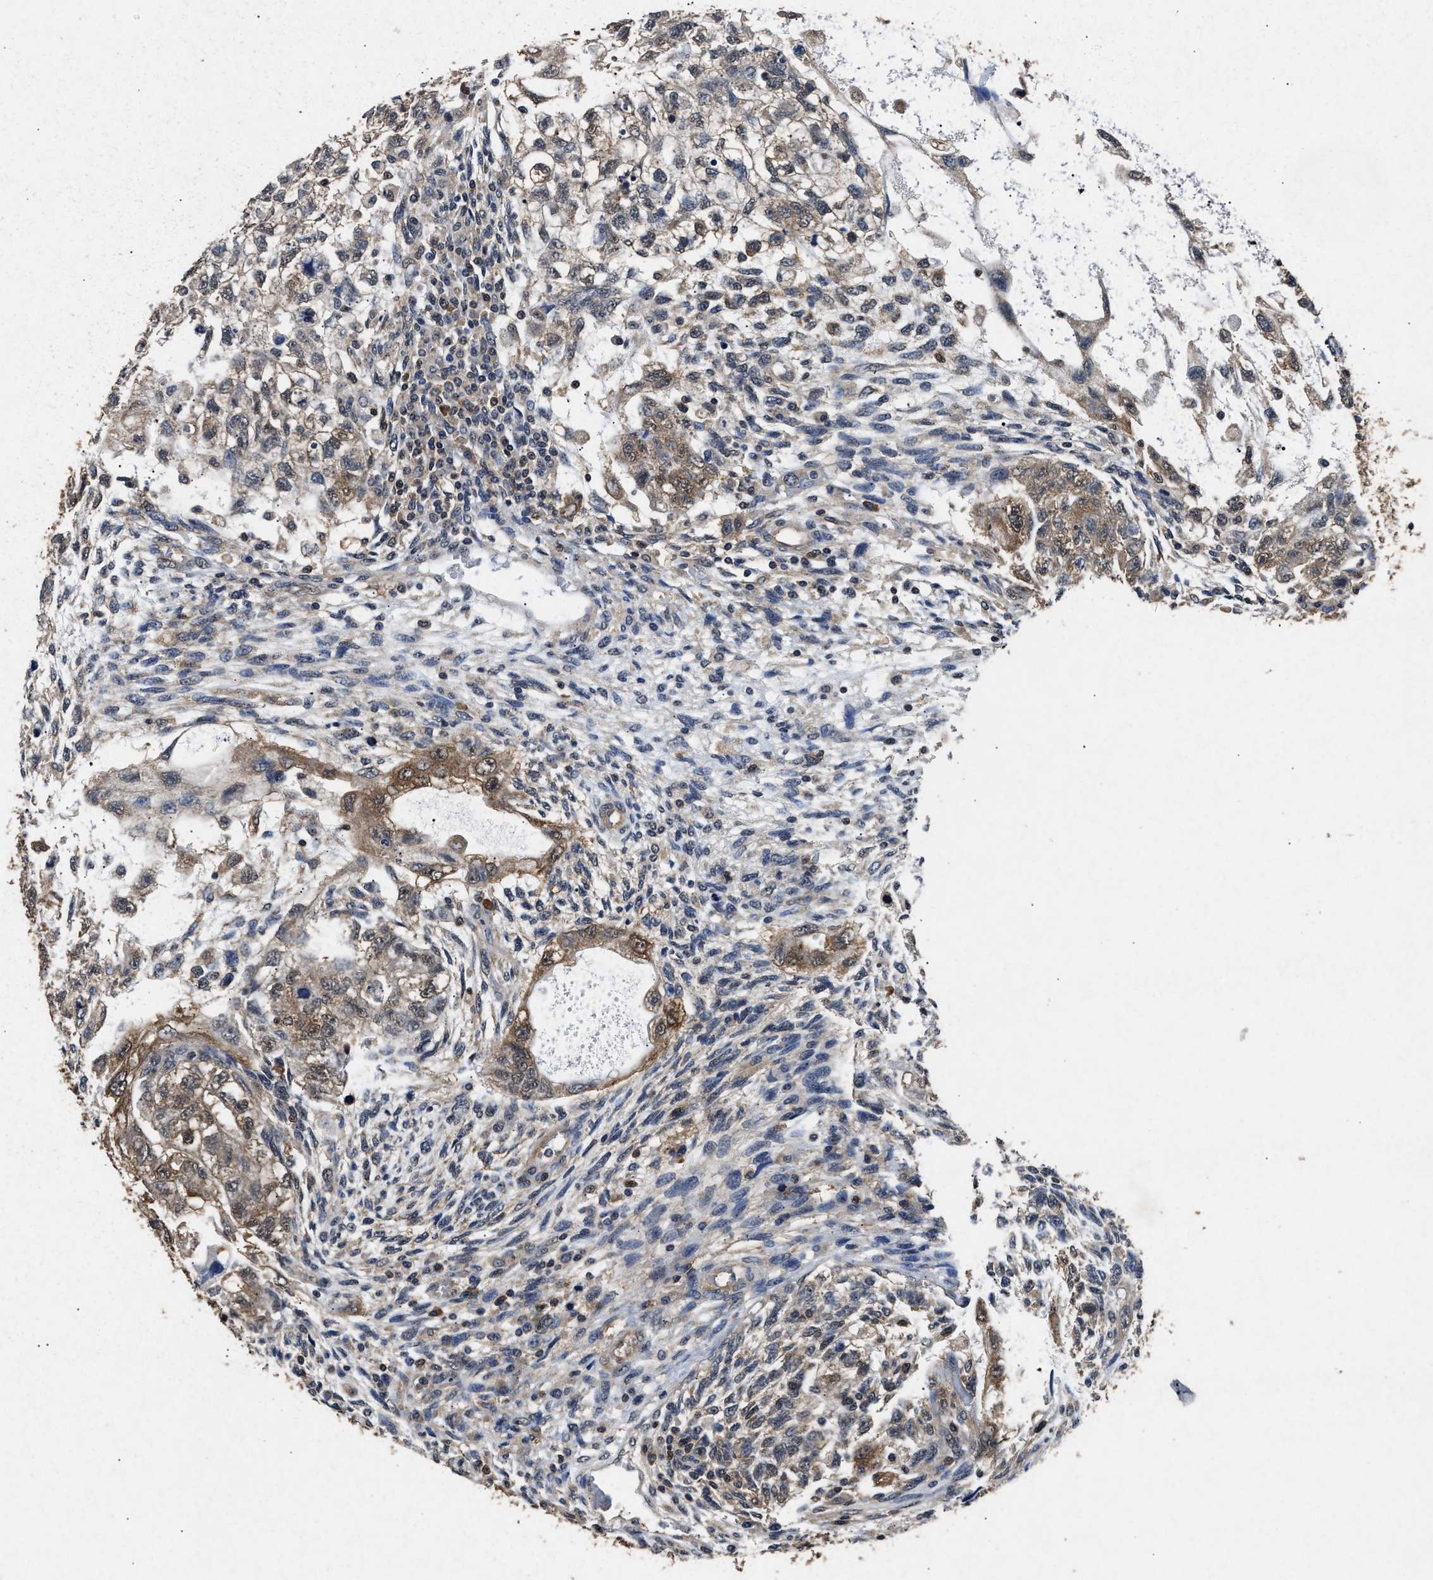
{"staining": {"intensity": "moderate", "quantity": ">75%", "location": "cytoplasmic/membranous"}, "tissue": "testis cancer", "cell_type": "Tumor cells", "image_type": "cancer", "snomed": [{"axis": "morphology", "description": "Normal tissue, NOS"}, {"axis": "morphology", "description": "Carcinoma, Embryonal, NOS"}, {"axis": "topography", "description": "Testis"}], "caption": "About >75% of tumor cells in testis cancer (embryonal carcinoma) display moderate cytoplasmic/membranous protein staining as visualized by brown immunohistochemical staining.", "gene": "ACAT2", "patient": {"sex": "male", "age": 36}}